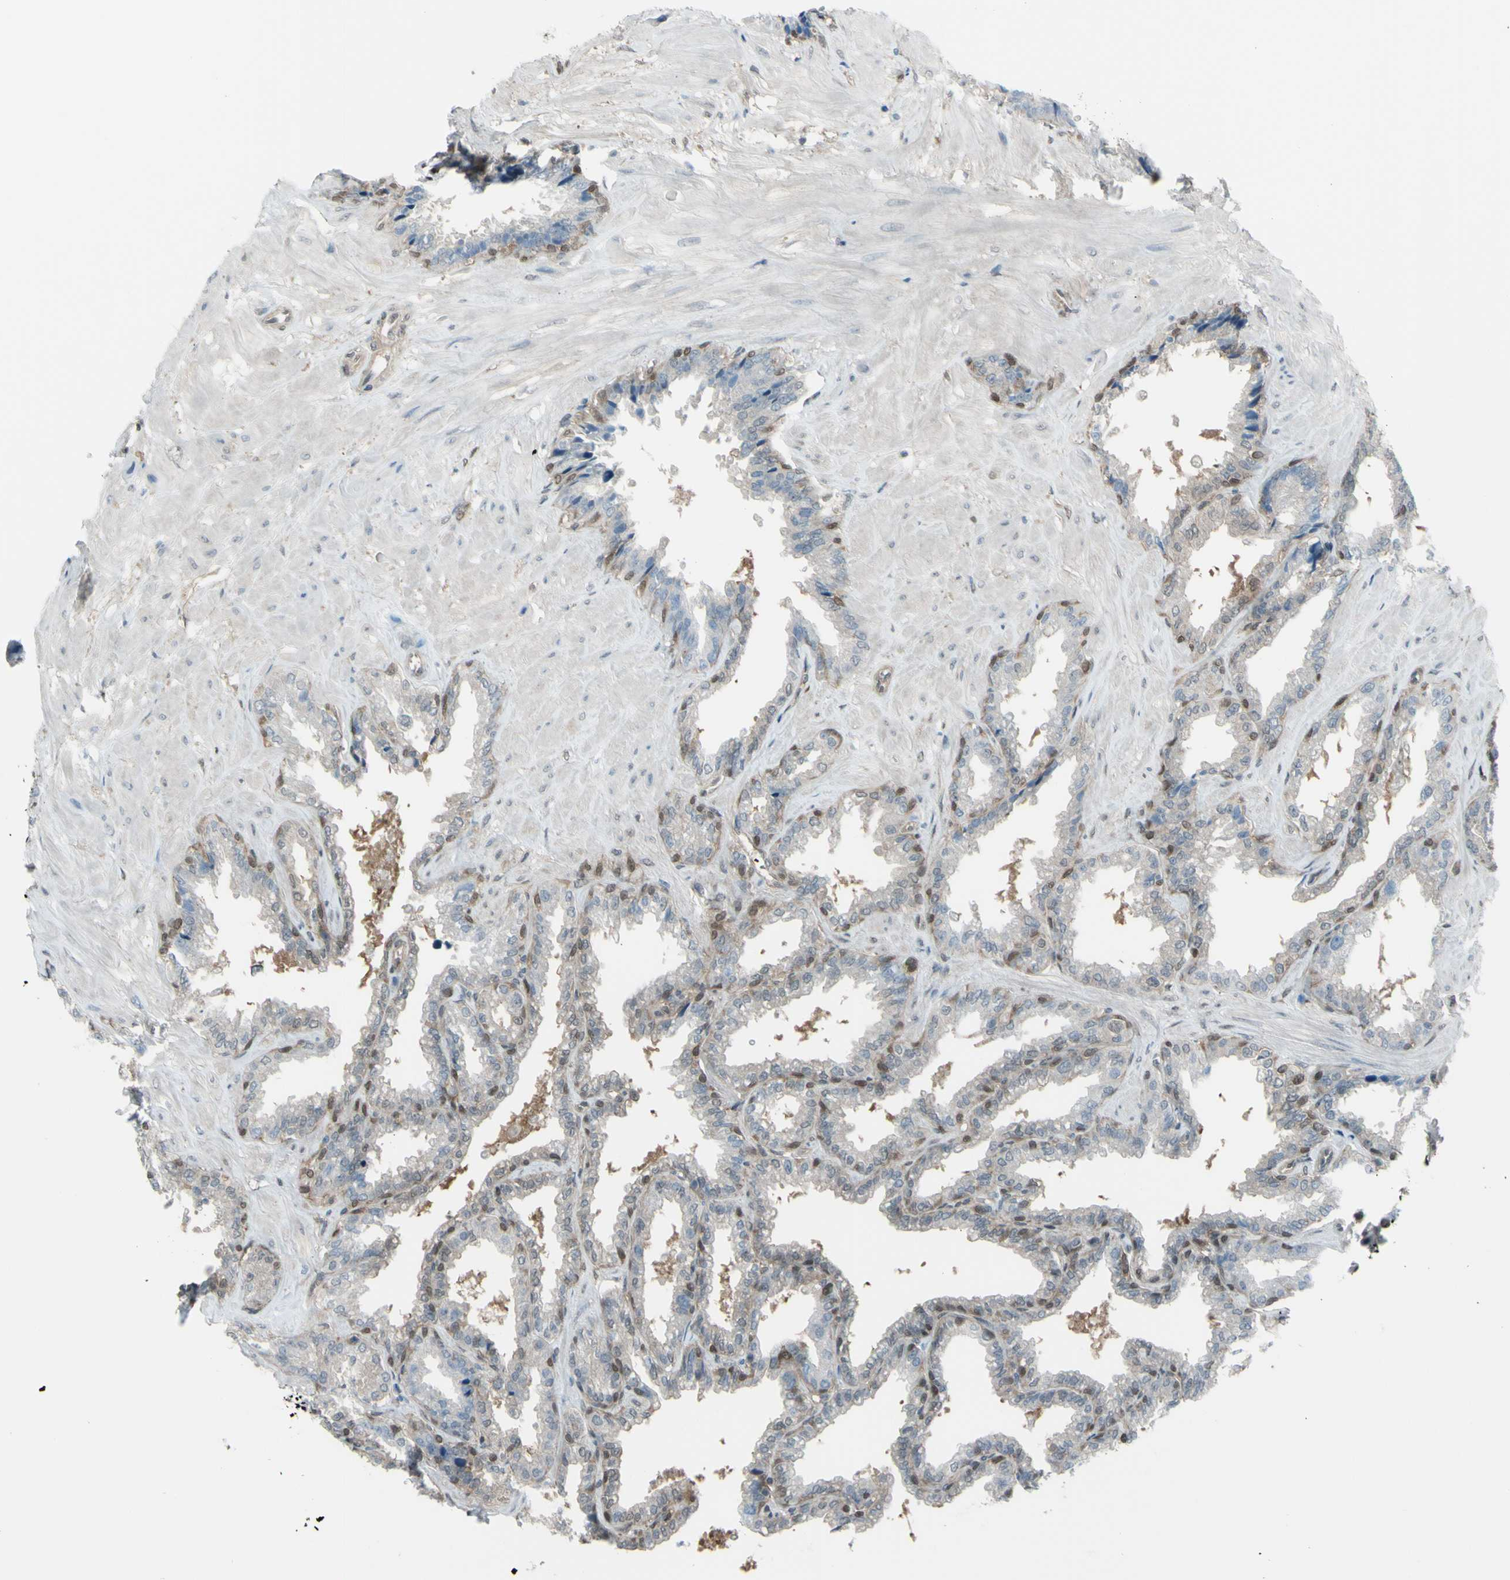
{"staining": {"intensity": "weak", "quantity": "25%-75%", "location": "cytoplasmic/membranous,nuclear"}, "tissue": "seminal vesicle", "cell_type": "Glandular cells", "image_type": "normal", "snomed": [{"axis": "morphology", "description": "Normal tissue, NOS"}, {"axis": "topography", "description": "Seminal veicle"}], "caption": "Seminal vesicle stained with DAB (3,3'-diaminobenzidine) immunohistochemistry demonstrates low levels of weak cytoplasmic/membranous,nuclear positivity in about 25%-75% of glandular cells.", "gene": "YWHAQ", "patient": {"sex": "male", "age": 46}}